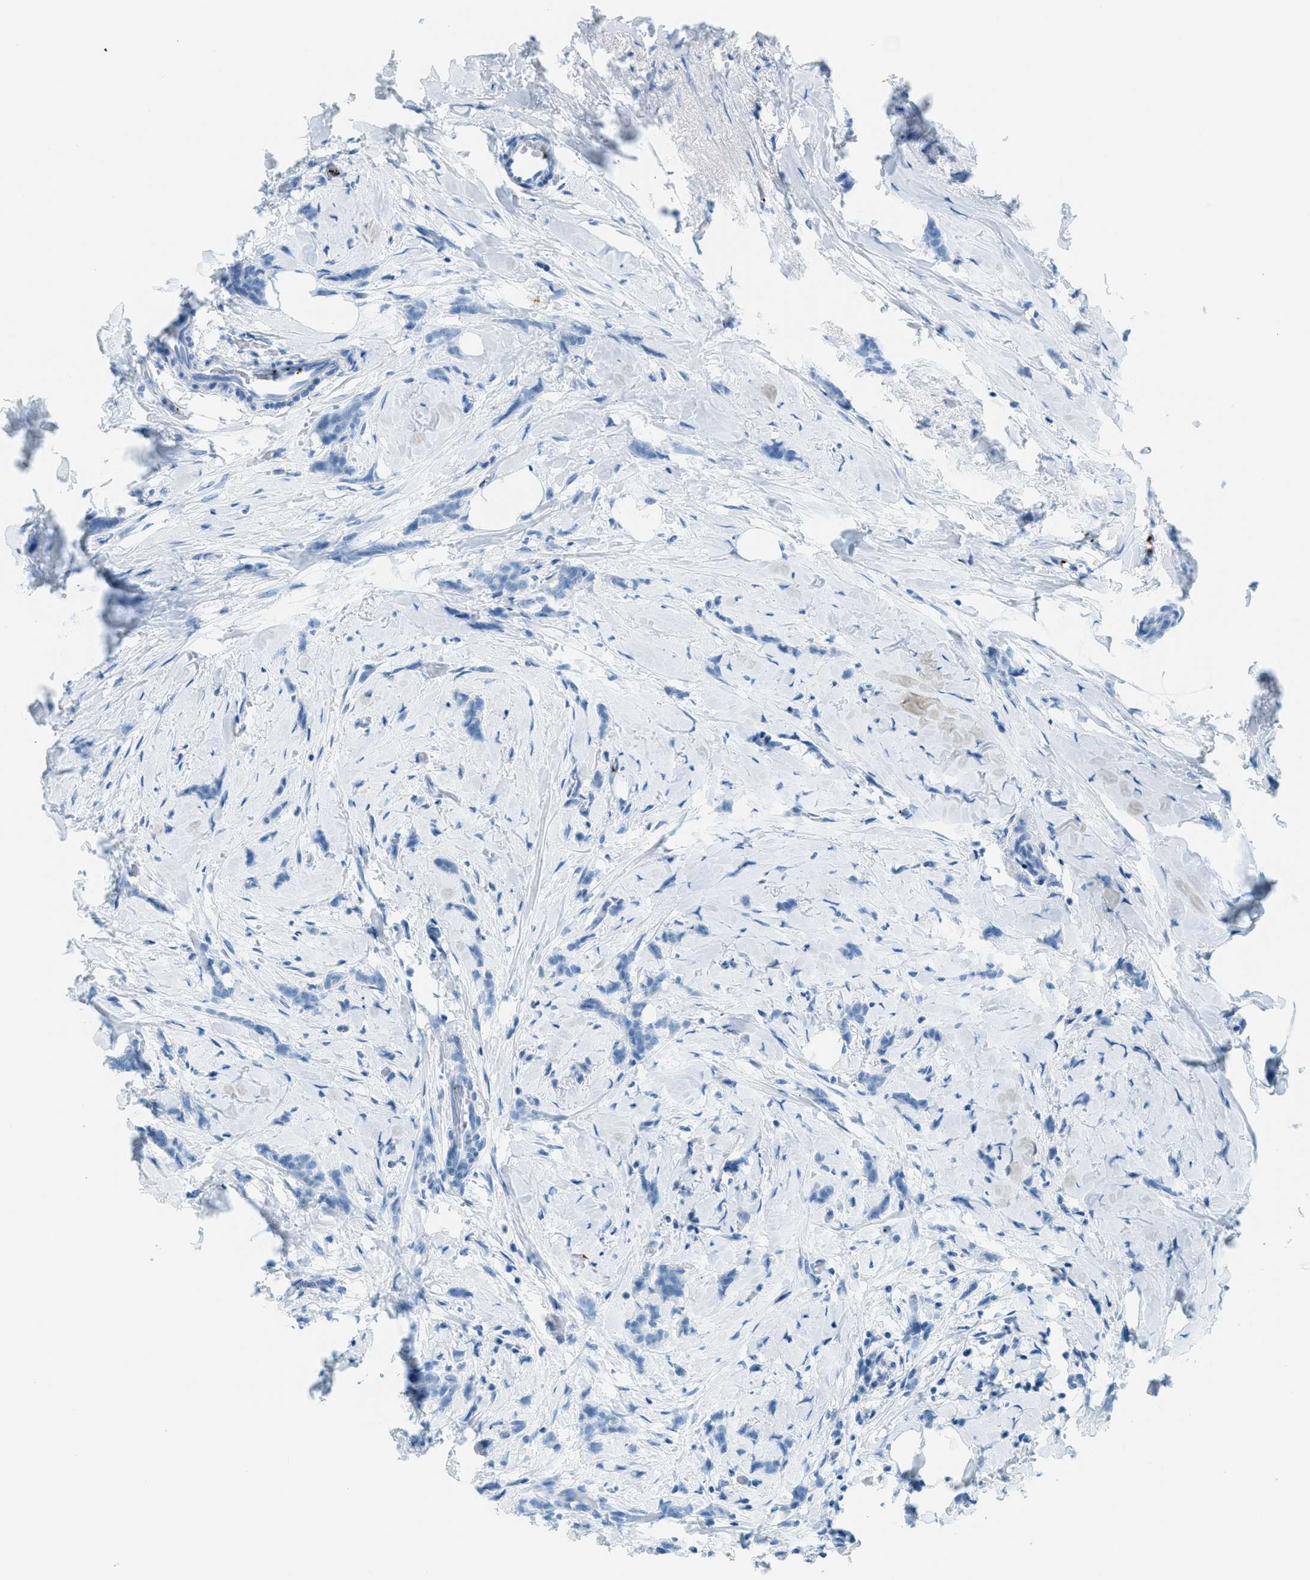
{"staining": {"intensity": "negative", "quantity": "none", "location": "none"}, "tissue": "breast cancer", "cell_type": "Tumor cells", "image_type": "cancer", "snomed": [{"axis": "morphology", "description": "Lobular carcinoma, in situ"}, {"axis": "morphology", "description": "Lobular carcinoma"}, {"axis": "topography", "description": "Breast"}], "caption": "Immunohistochemistry of breast cancer (lobular carcinoma in situ) demonstrates no positivity in tumor cells.", "gene": "PPBP", "patient": {"sex": "female", "age": 41}}